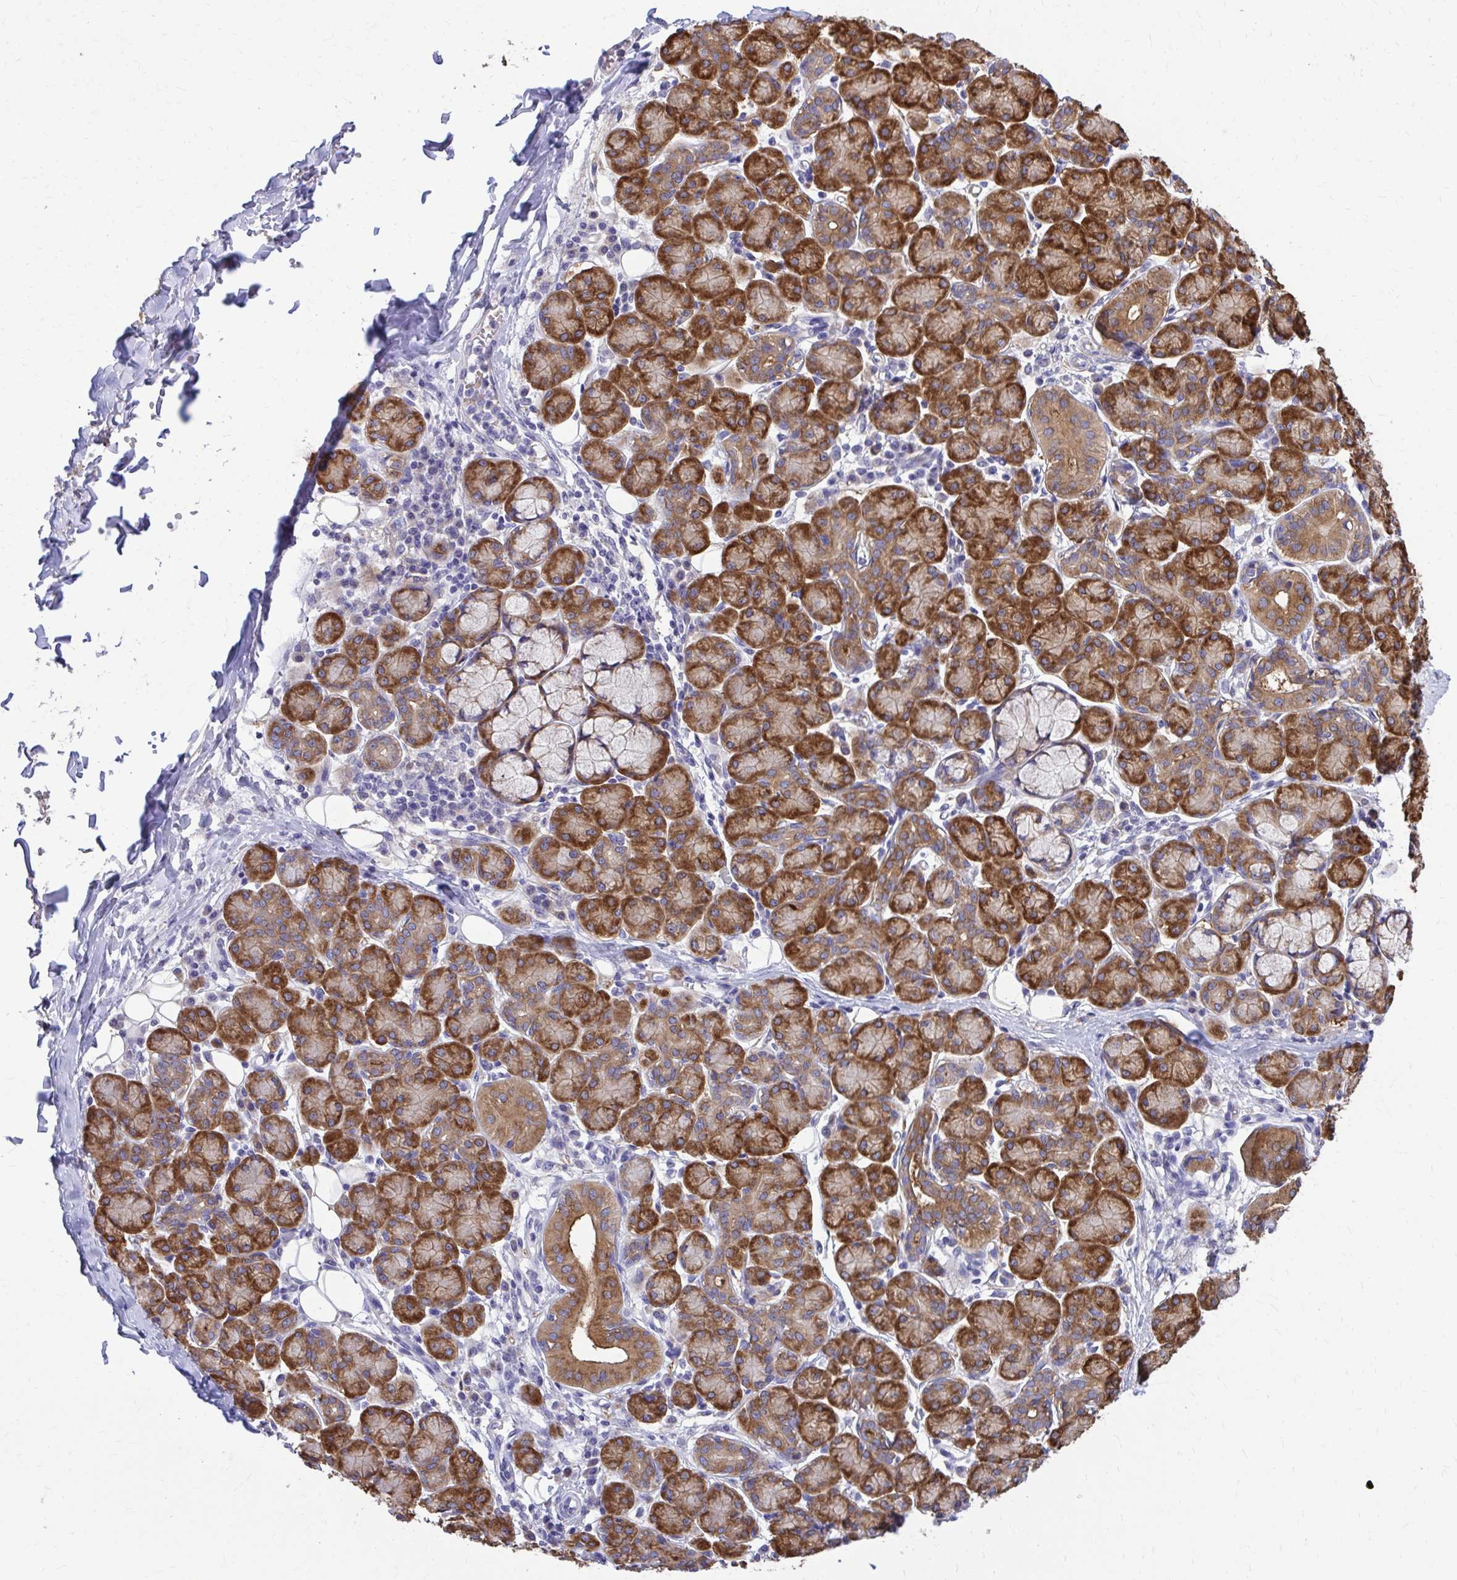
{"staining": {"intensity": "strong", "quantity": ">75%", "location": "cytoplasmic/membranous"}, "tissue": "salivary gland", "cell_type": "Glandular cells", "image_type": "normal", "snomed": [{"axis": "morphology", "description": "Normal tissue, NOS"}, {"axis": "morphology", "description": "Inflammation, NOS"}, {"axis": "topography", "description": "Lymph node"}, {"axis": "topography", "description": "Salivary gland"}], "caption": "A high-resolution histopathology image shows immunohistochemistry (IHC) staining of unremarkable salivary gland, which reveals strong cytoplasmic/membranous expression in approximately >75% of glandular cells.", "gene": "EPB41L1", "patient": {"sex": "male", "age": 3}}